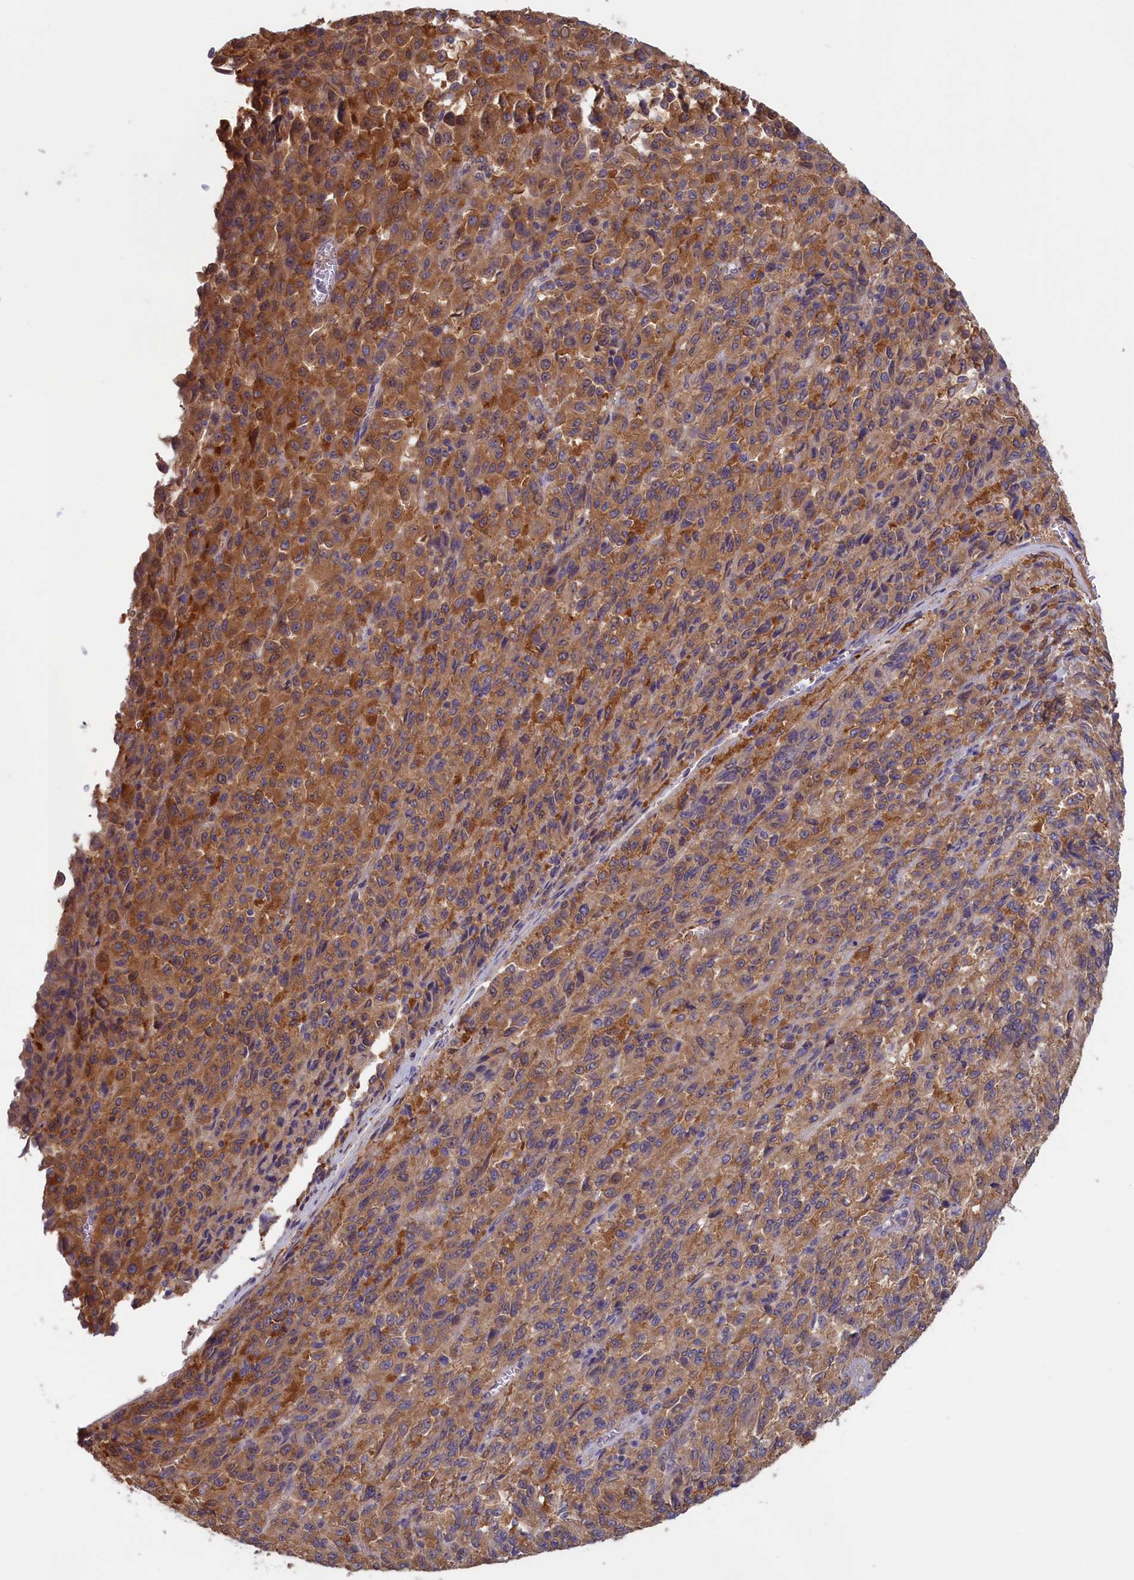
{"staining": {"intensity": "moderate", "quantity": ">75%", "location": "cytoplasmic/membranous"}, "tissue": "melanoma", "cell_type": "Tumor cells", "image_type": "cancer", "snomed": [{"axis": "morphology", "description": "Malignant melanoma, Metastatic site"}, {"axis": "topography", "description": "Lung"}], "caption": "Human malignant melanoma (metastatic site) stained for a protein (brown) demonstrates moderate cytoplasmic/membranous positive positivity in about >75% of tumor cells.", "gene": "SYNDIG1L", "patient": {"sex": "male", "age": 64}}